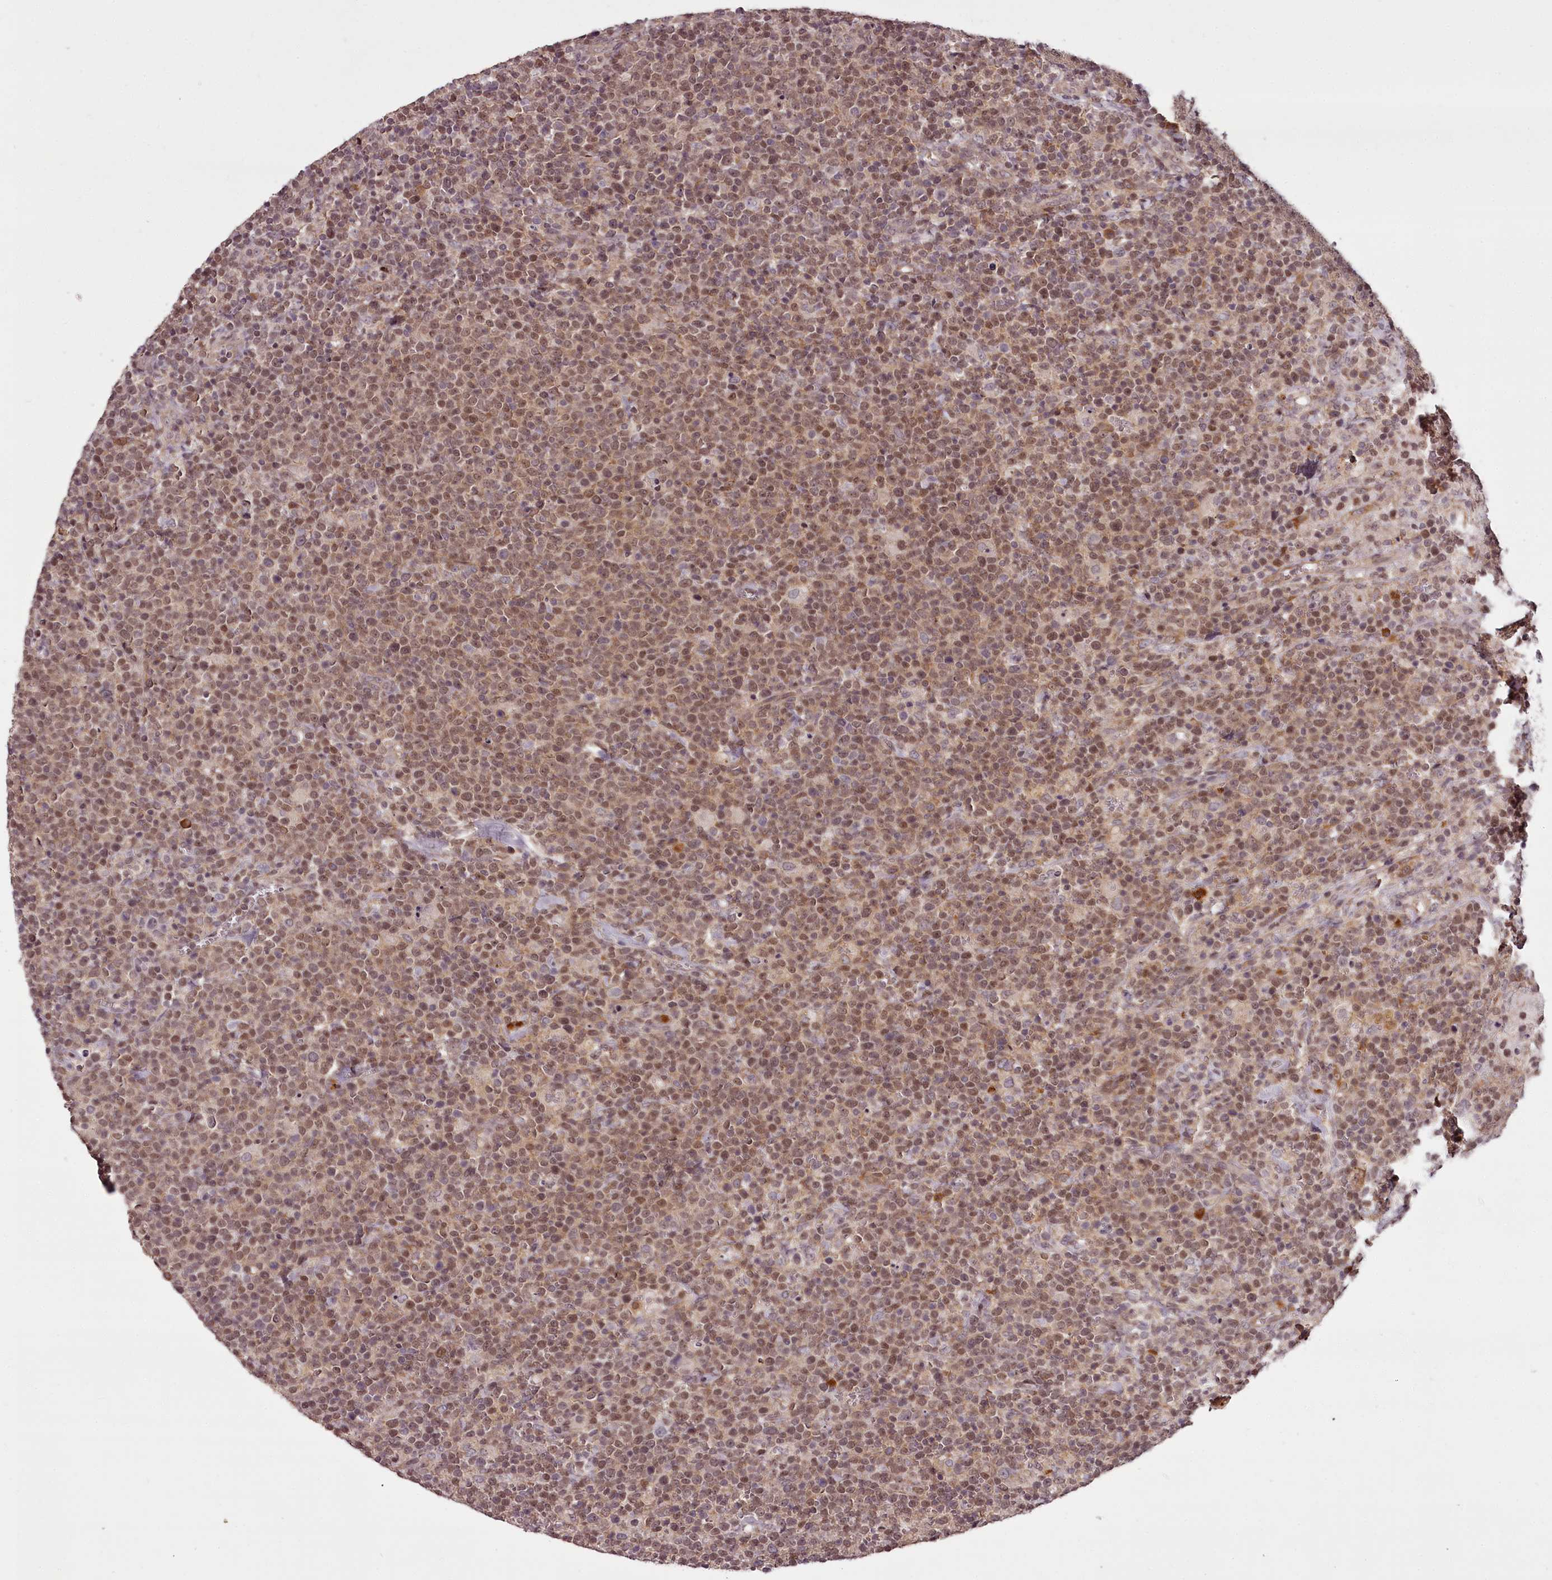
{"staining": {"intensity": "moderate", "quantity": ">75%", "location": "nuclear"}, "tissue": "lymphoma", "cell_type": "Tumor cells", "image_type": "cancer", "snomed": [{"axis": "morphology", "description": "Malignant lymphoma, non-Hodgkin's type, High grade"}, {"axis": "topography", "description": "Lymph node"}], "caption": "This is a micrograph of immunohistochemistry (IHC) staining of malignant lymphoma, non-Hodgkin's type (high-grade), which shows moderate expression in the nuclear of tumor cells.", "gene": "CCDC92", "patient": {"sex": "male", "age": 61}}